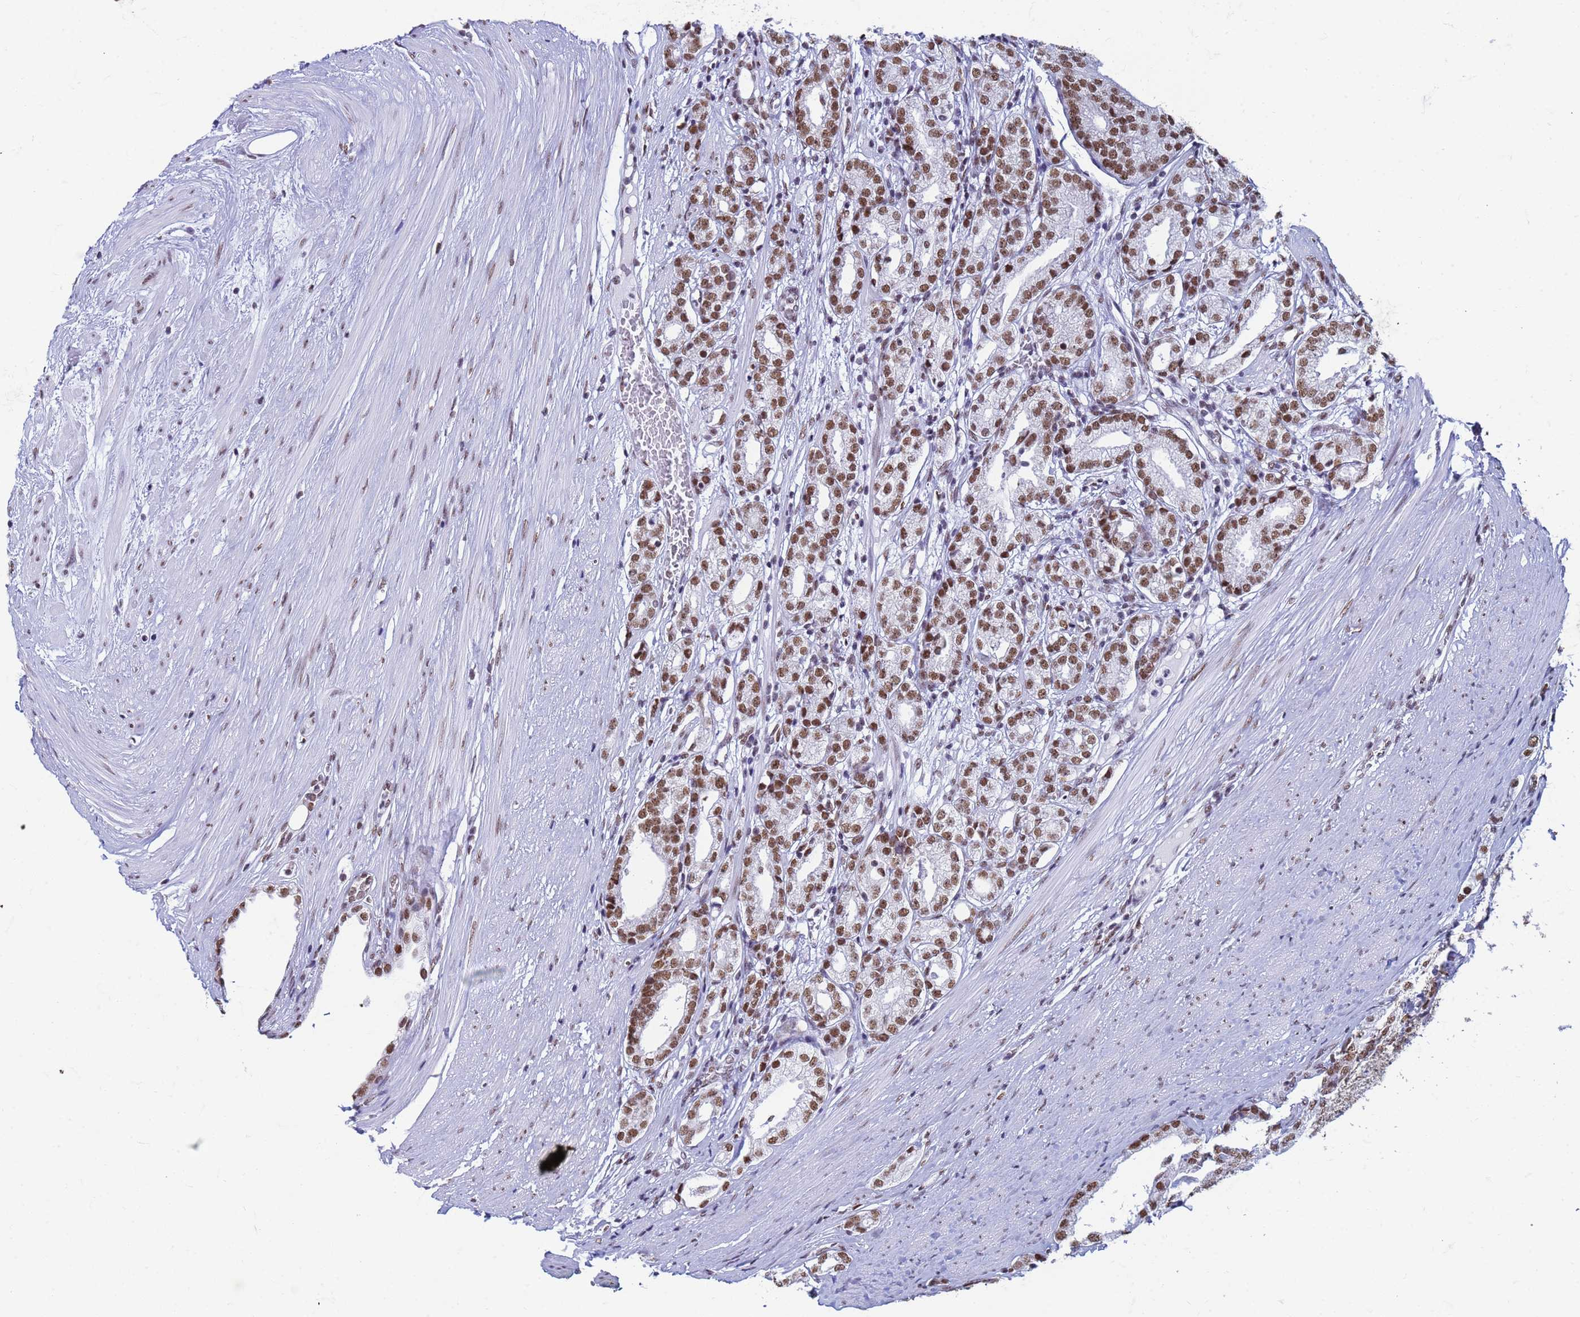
{"staining": {"intensity": "moderate", "quantity": ">75%", "location": "nuclear"}, "tissue": "prostate cancer", "cell_type": "Tumor cells", "image_type": "cancer", "snomed": [{"axis": "morphology", "description": "Adenocarcinoma, High grade"}, {"axis": "topography", "description": "Prostate"}], "caption": "Human prostate high-grade adenocarcinoma stained with a brown dye reveals moderate nuclear positive expression in approximately >75% of tumor cells.", "gene": "FAM170B", "patient": {"sex": "male", "age": 69}}